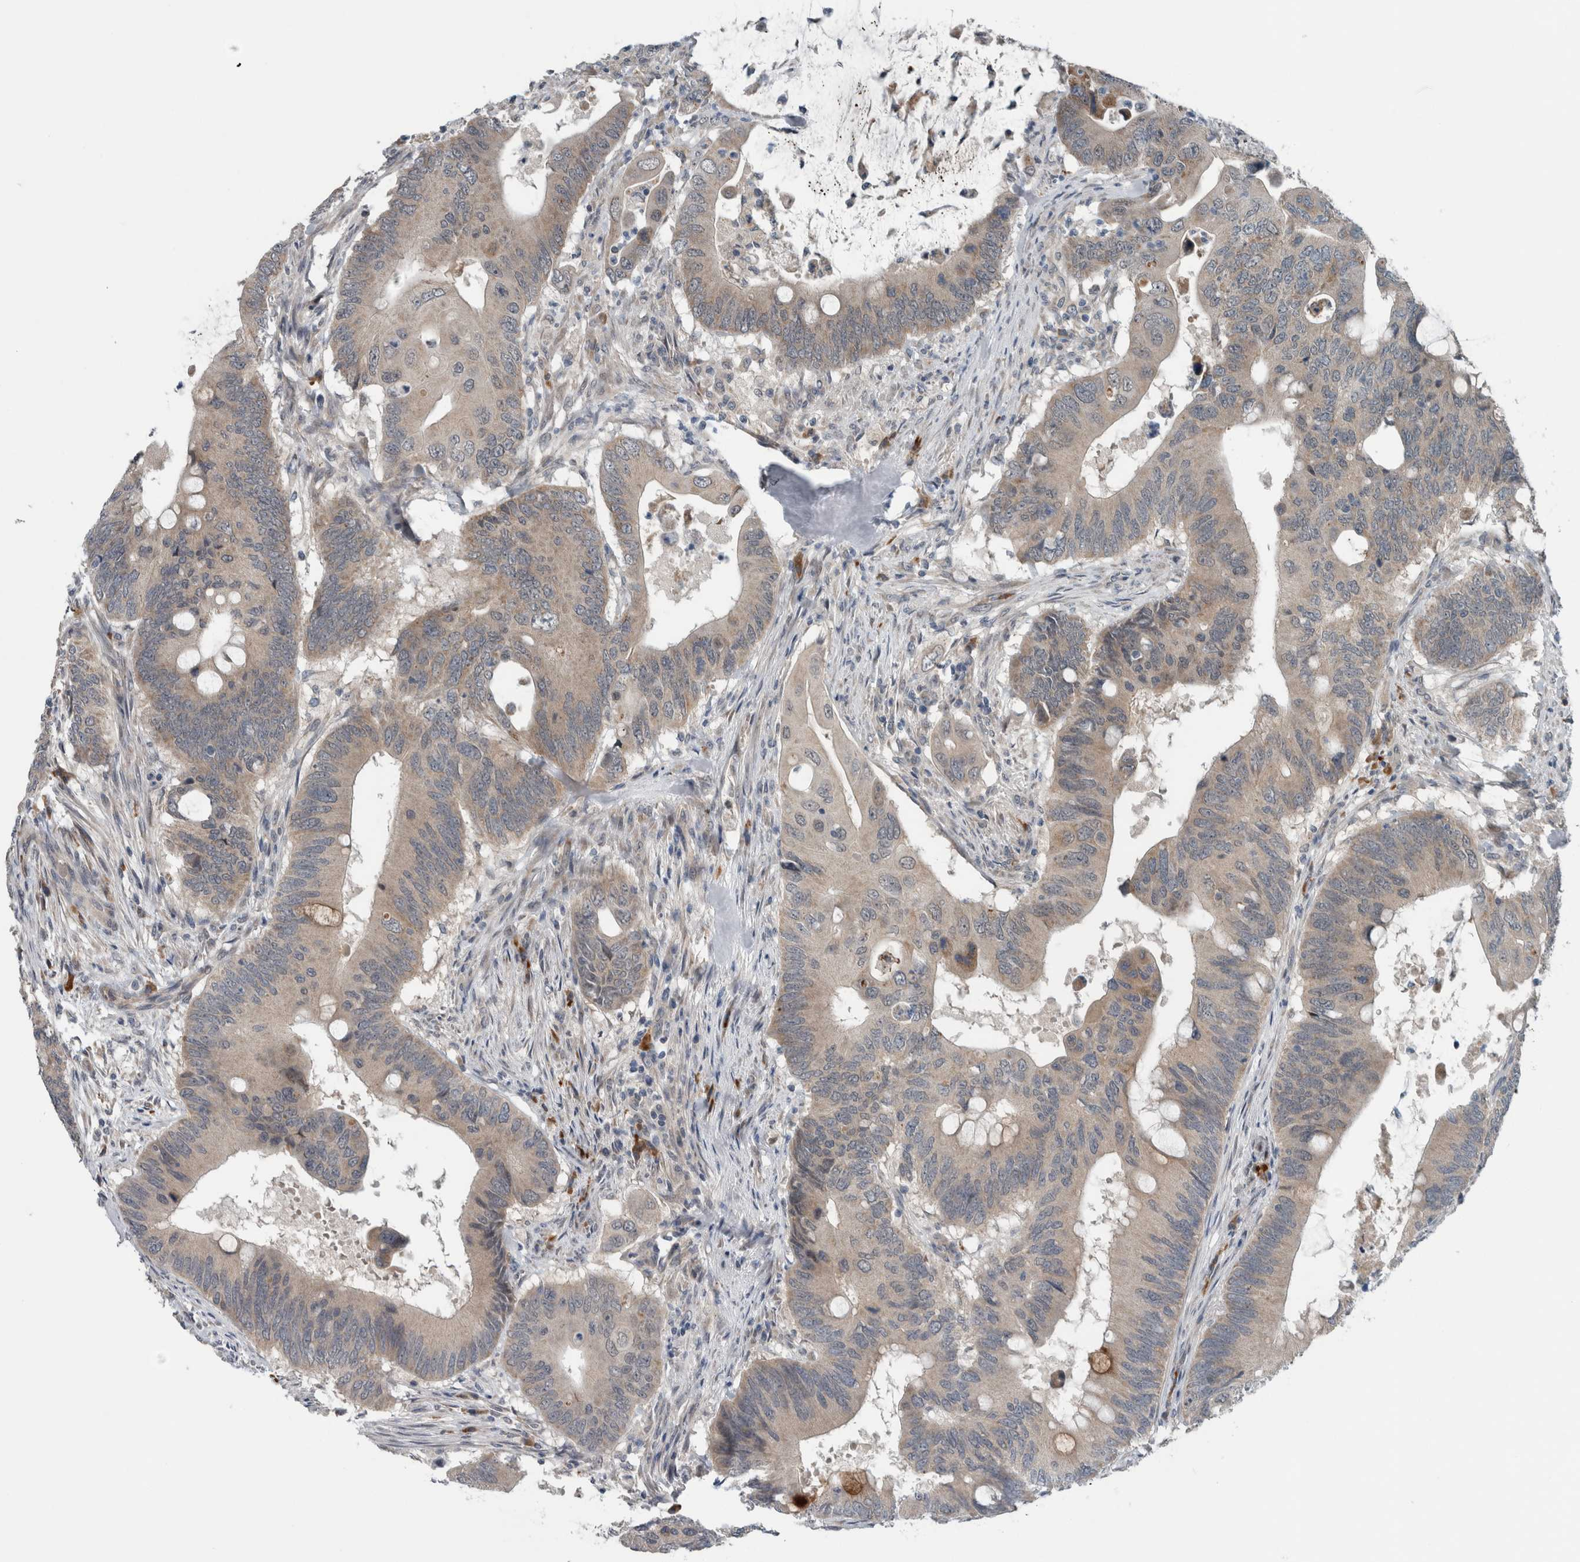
{"staining": {"intensity": "moderate", "quantity": "25%-75%", "location": "cytoplasmic/membranous"}, "tissue": "colorectal cancer", "cell_type": "Tumor cells", "image_type": "cancer", "snomed": [{"axis": "morphology", "description": "Adenocarcinoma, NOS"}, {"axis": "topography", "description": "Colon"}], "caption": "Adenocarcinoma (colorectal) stained with a brown dye demonstrates moderate cytoplasmic/membranous positive expression in about 25%-75% of tumor cells.", "gene": "GBA2", "patient": {"sex": "male", "age": 71}}